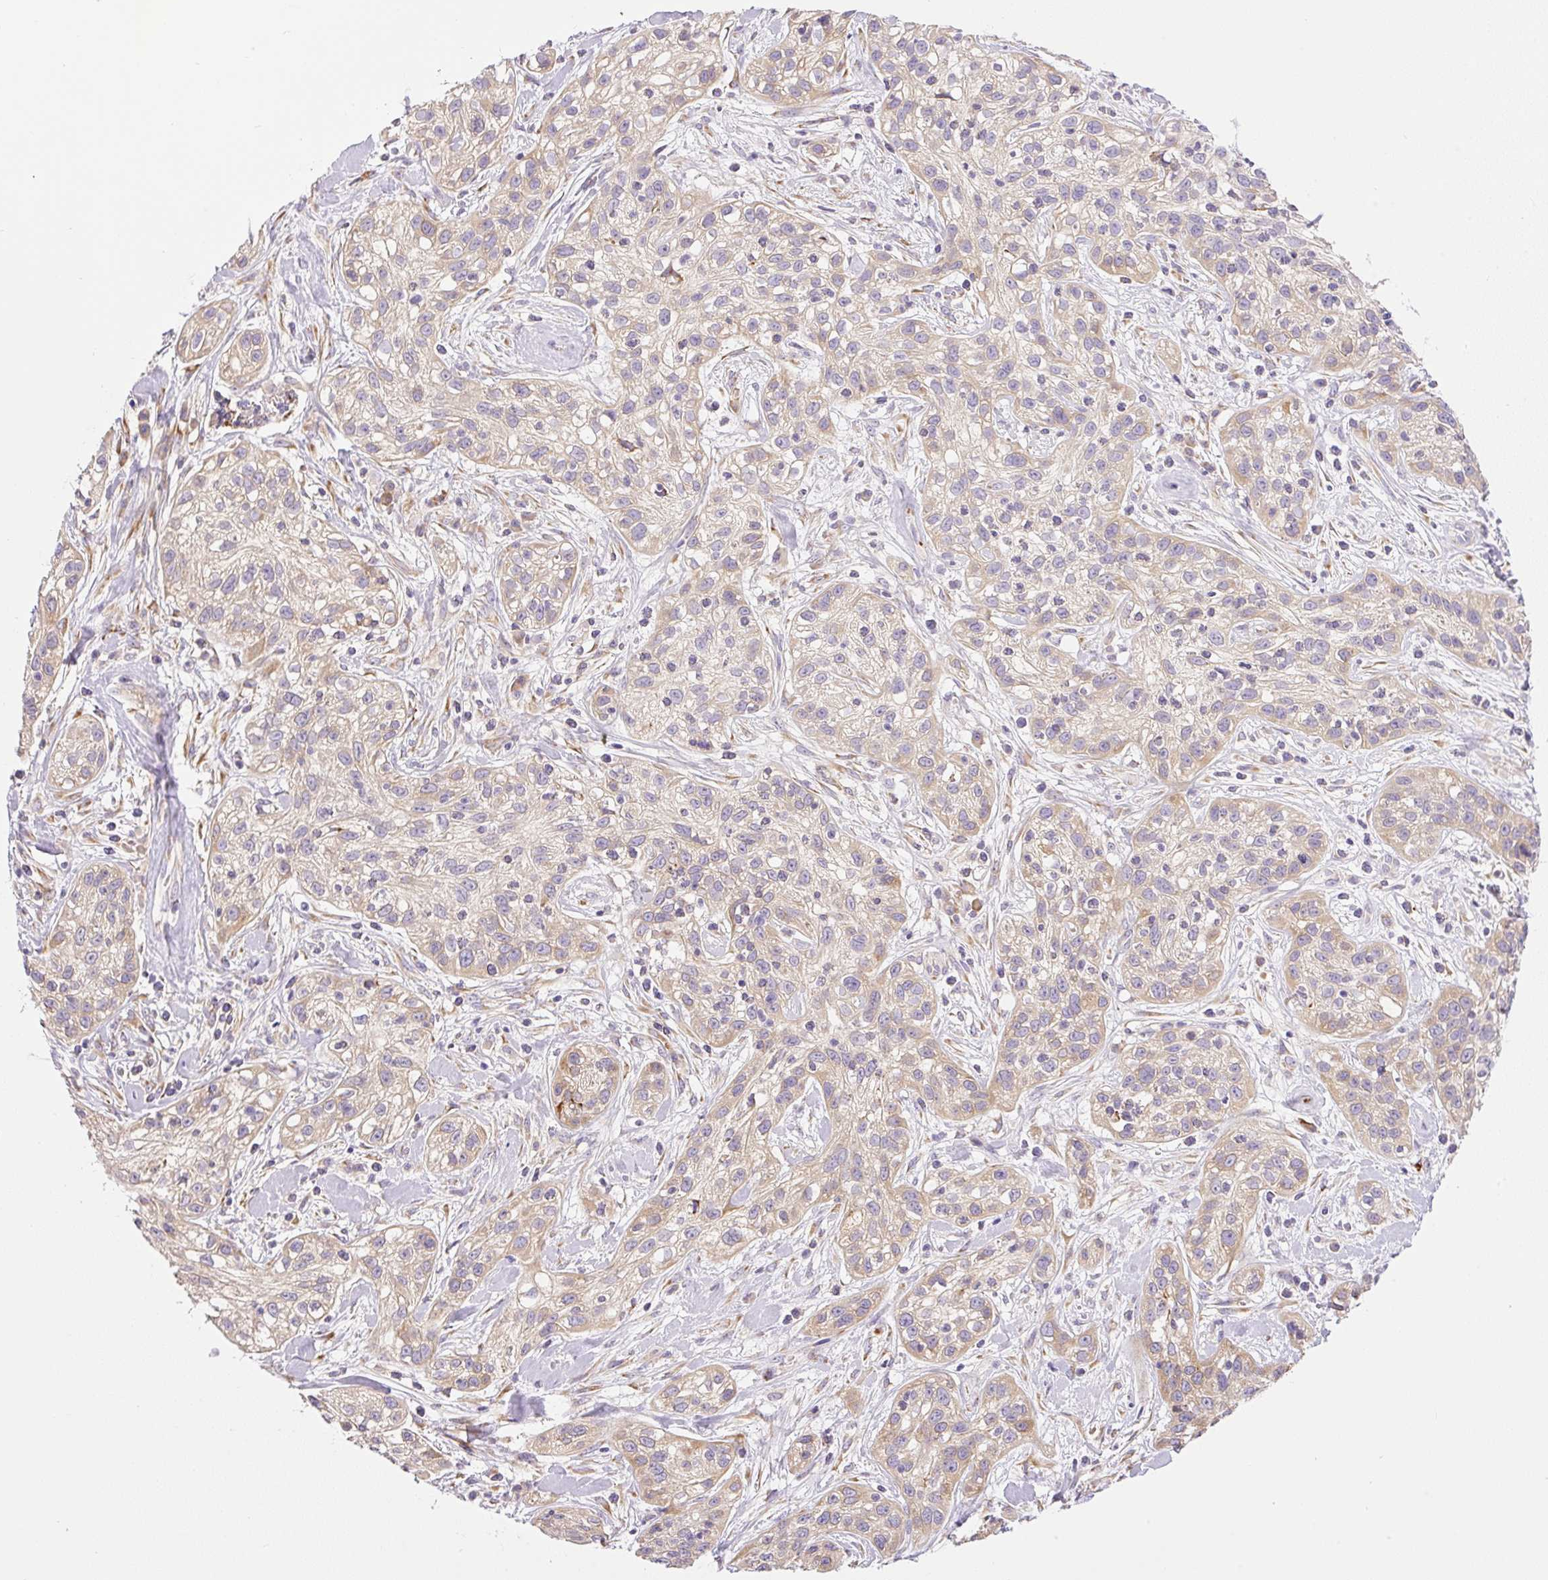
{"staining": {"intensity": "weak", "quantity": "<25%", "location": "cytoplasmic/membranous"}, "tissue": "skin cancer", "cell_type": "Tumor cells", "image_type": "cancer", "snomed": [{"axis": "morphology", "description": "Squamous cell carcinoma, NOS"}, {"axis": "topography", "description": "Skin"}], "caption": "Tumor cells are negative for protein expression in human squamous cell carcinoma (skin).", "gene": "POFUT1", "patient": {"sex": "male", "age": 82}}